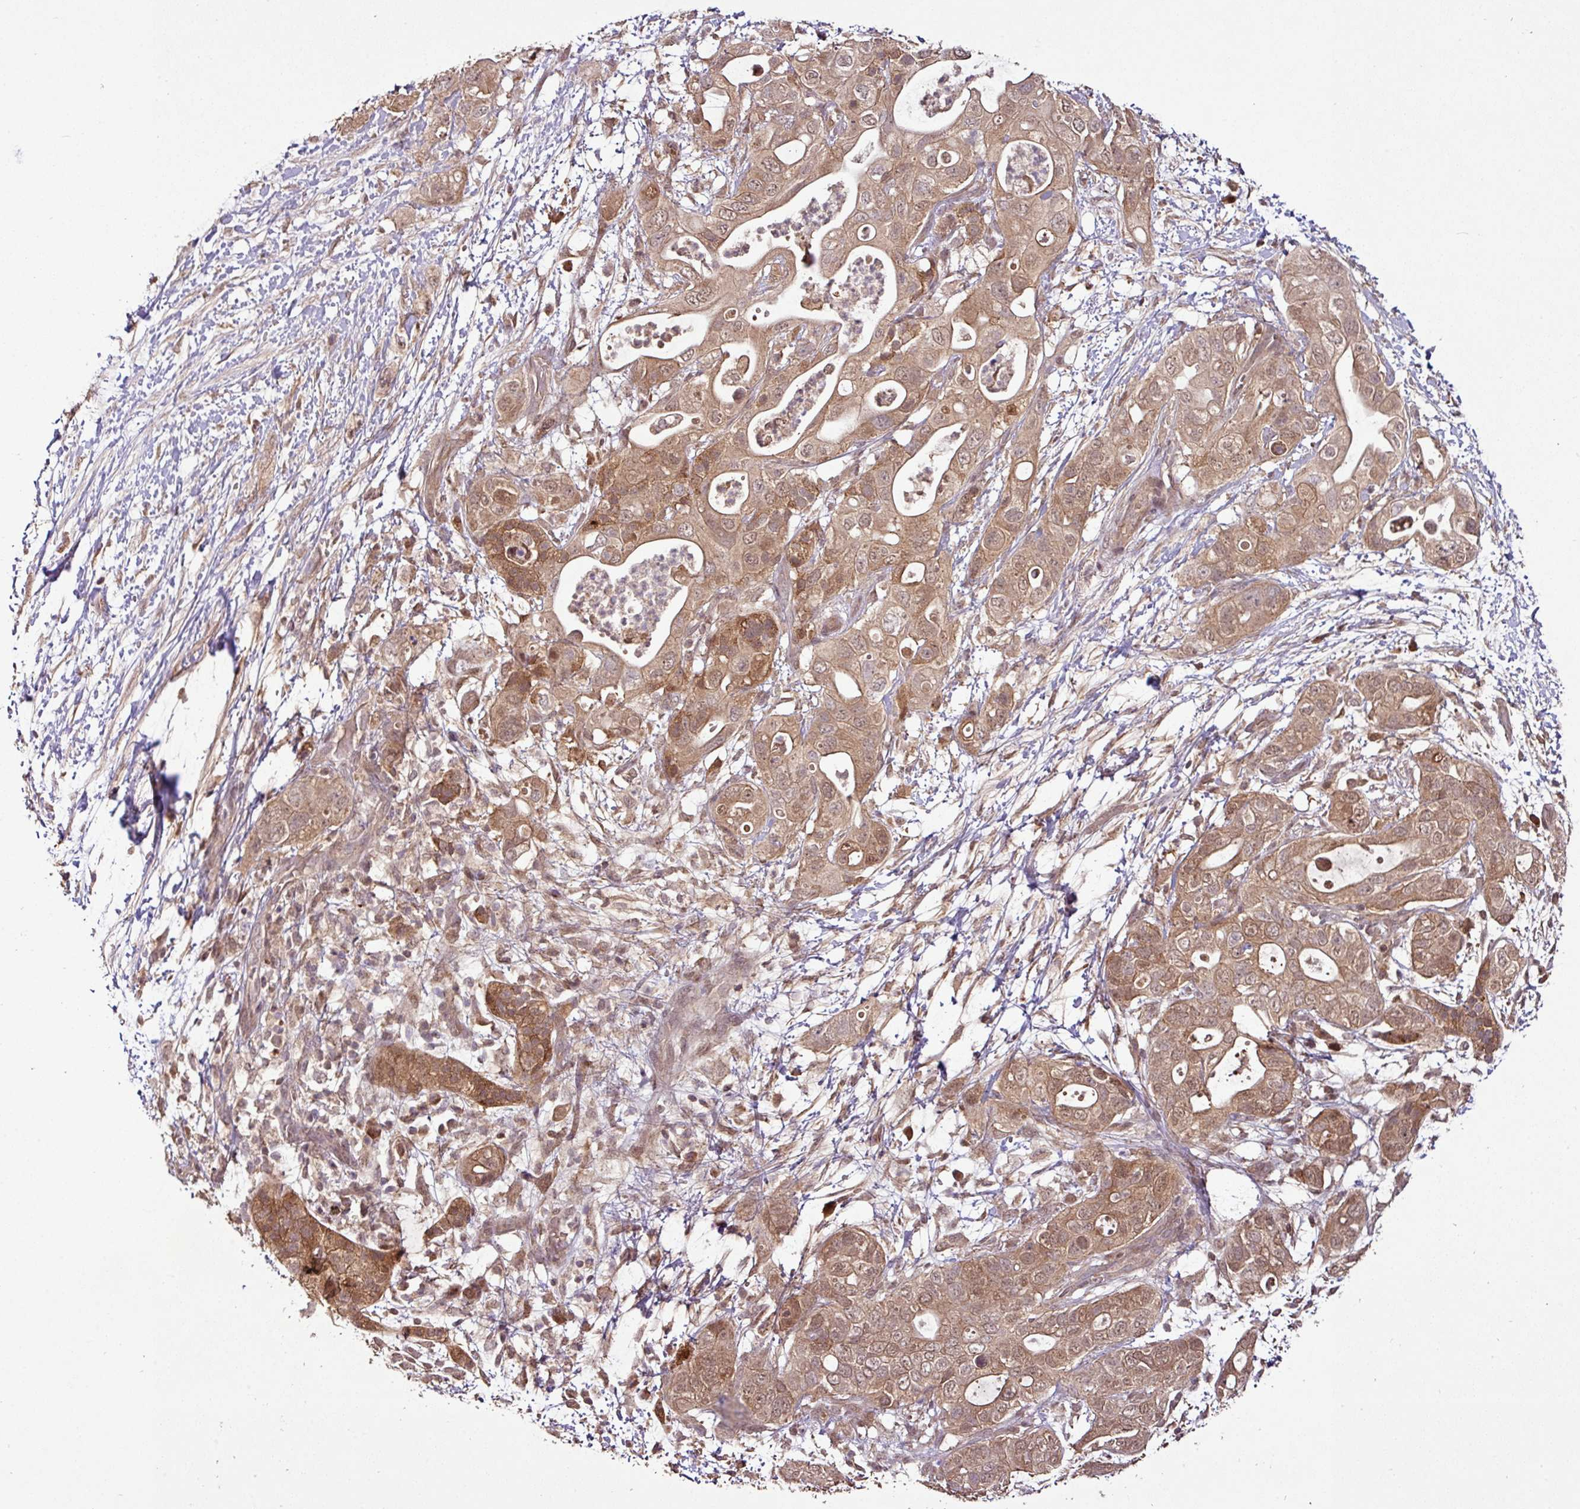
{"staining": {"intensity": "moderate", "quantity": ">75%", "location": "cytoplasmic/membranous,nuclear"}, "tissue": "pancreatic cancer", "cell_type": "Tumor cells", "image_type": "cancer", "snomed": [{"axis": "morphology", "description": "Adenocarcinoma, NOS"}, {"axis": "topography", "description": "Pancreas"}], "caption": "The micrograph exhibits a brown stain indicating the presence of a protein in the cytoplasmic/membranous and nuclear of tumor cells in pancreatic adenocarcinoma.", "gene": "FAIM", "patient": {"sex": "female", "age": 72}}